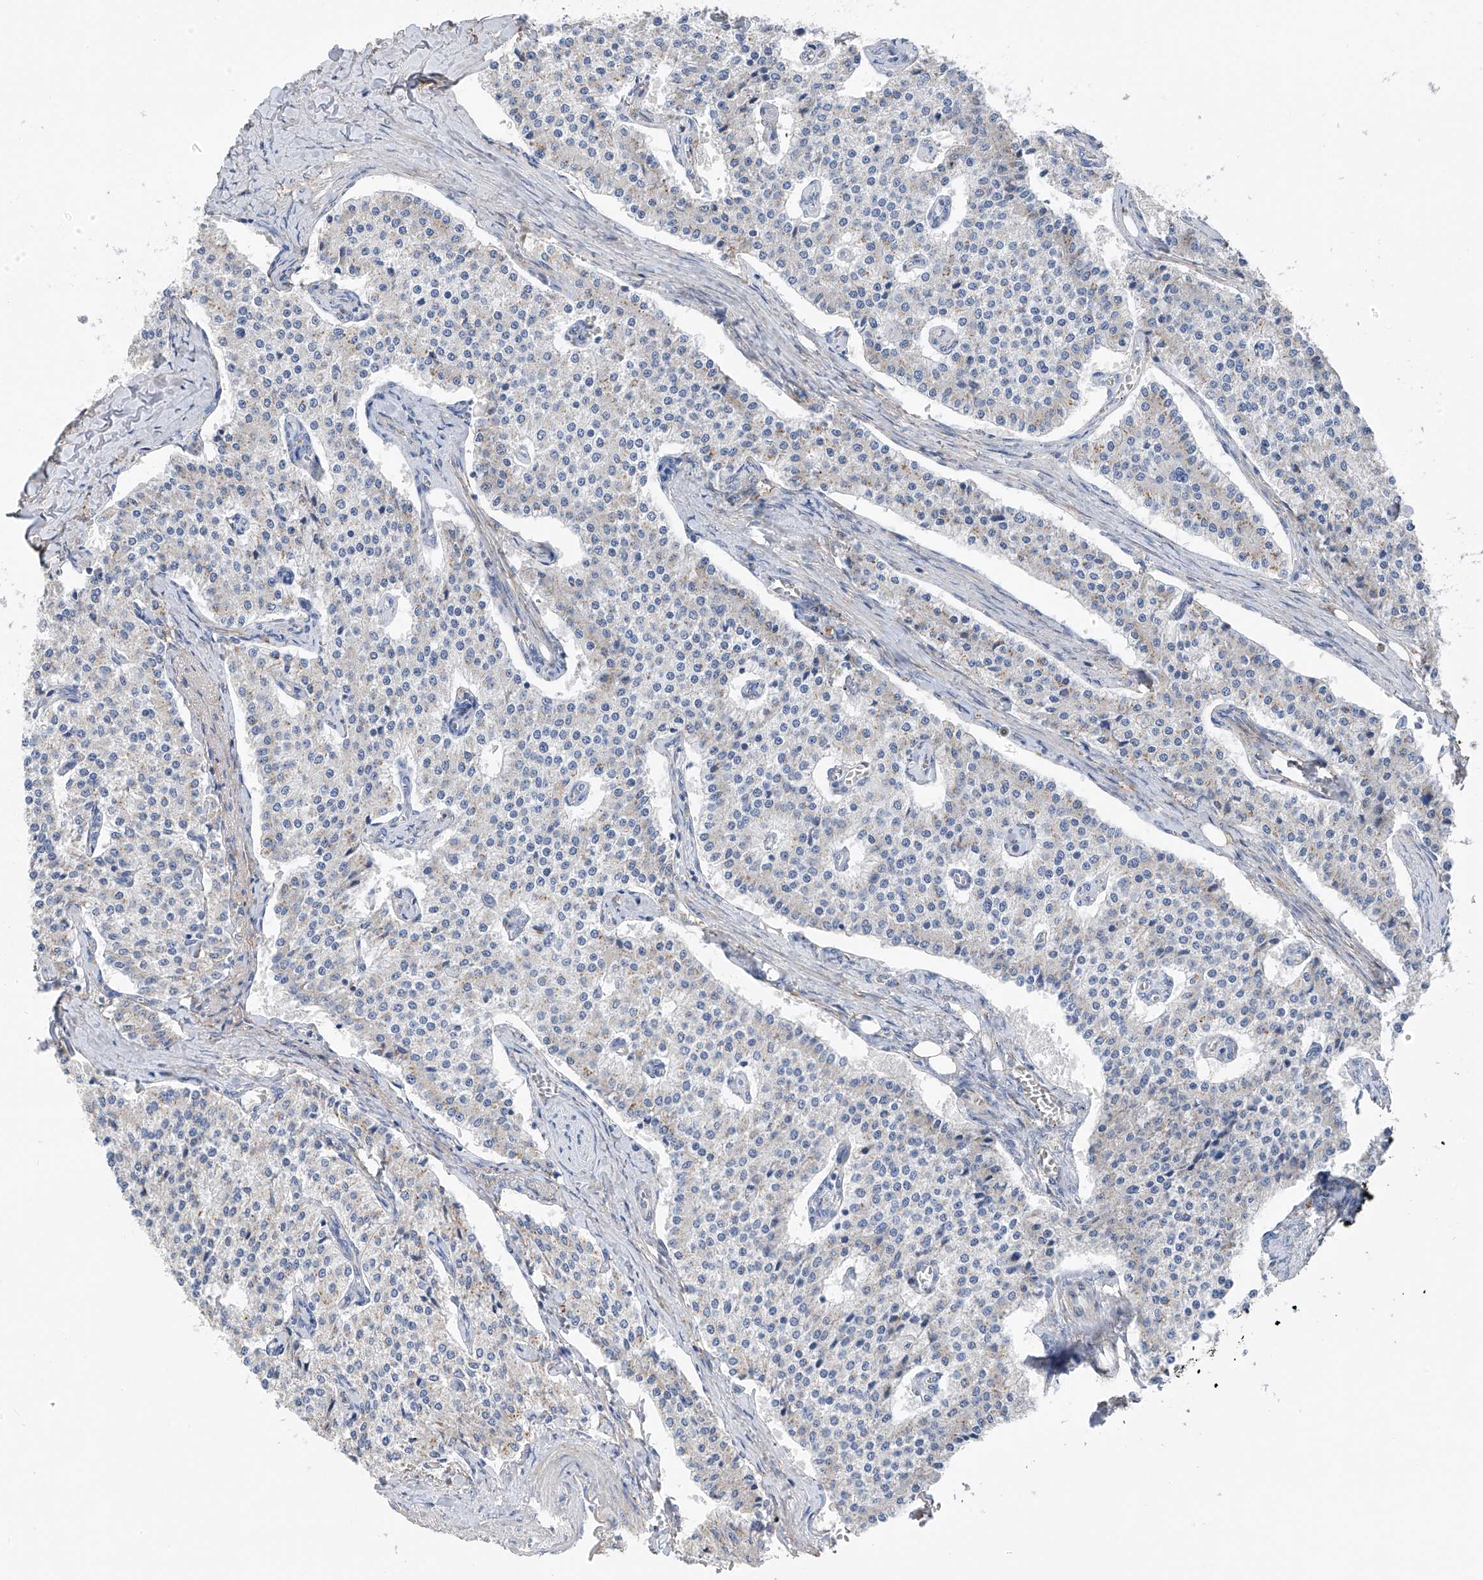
{"staining": {"intensity": "negative", "quantity": "none", "location": "none"}, "tissue": "carcinoid", "cell_type": "Tumor cells", "image_type": "cancer", "snomed": [{"axis": "morphology", "description": "Carcinoid, malignant, NOS"}, {"axis": "topography", "description": "Colon"}], "caption": "Carcinoid stained for a protein using IHC displays no expression tumor cells.", "gene": "GALNTL6", "patient": {"sex": "female", "age": 52}}